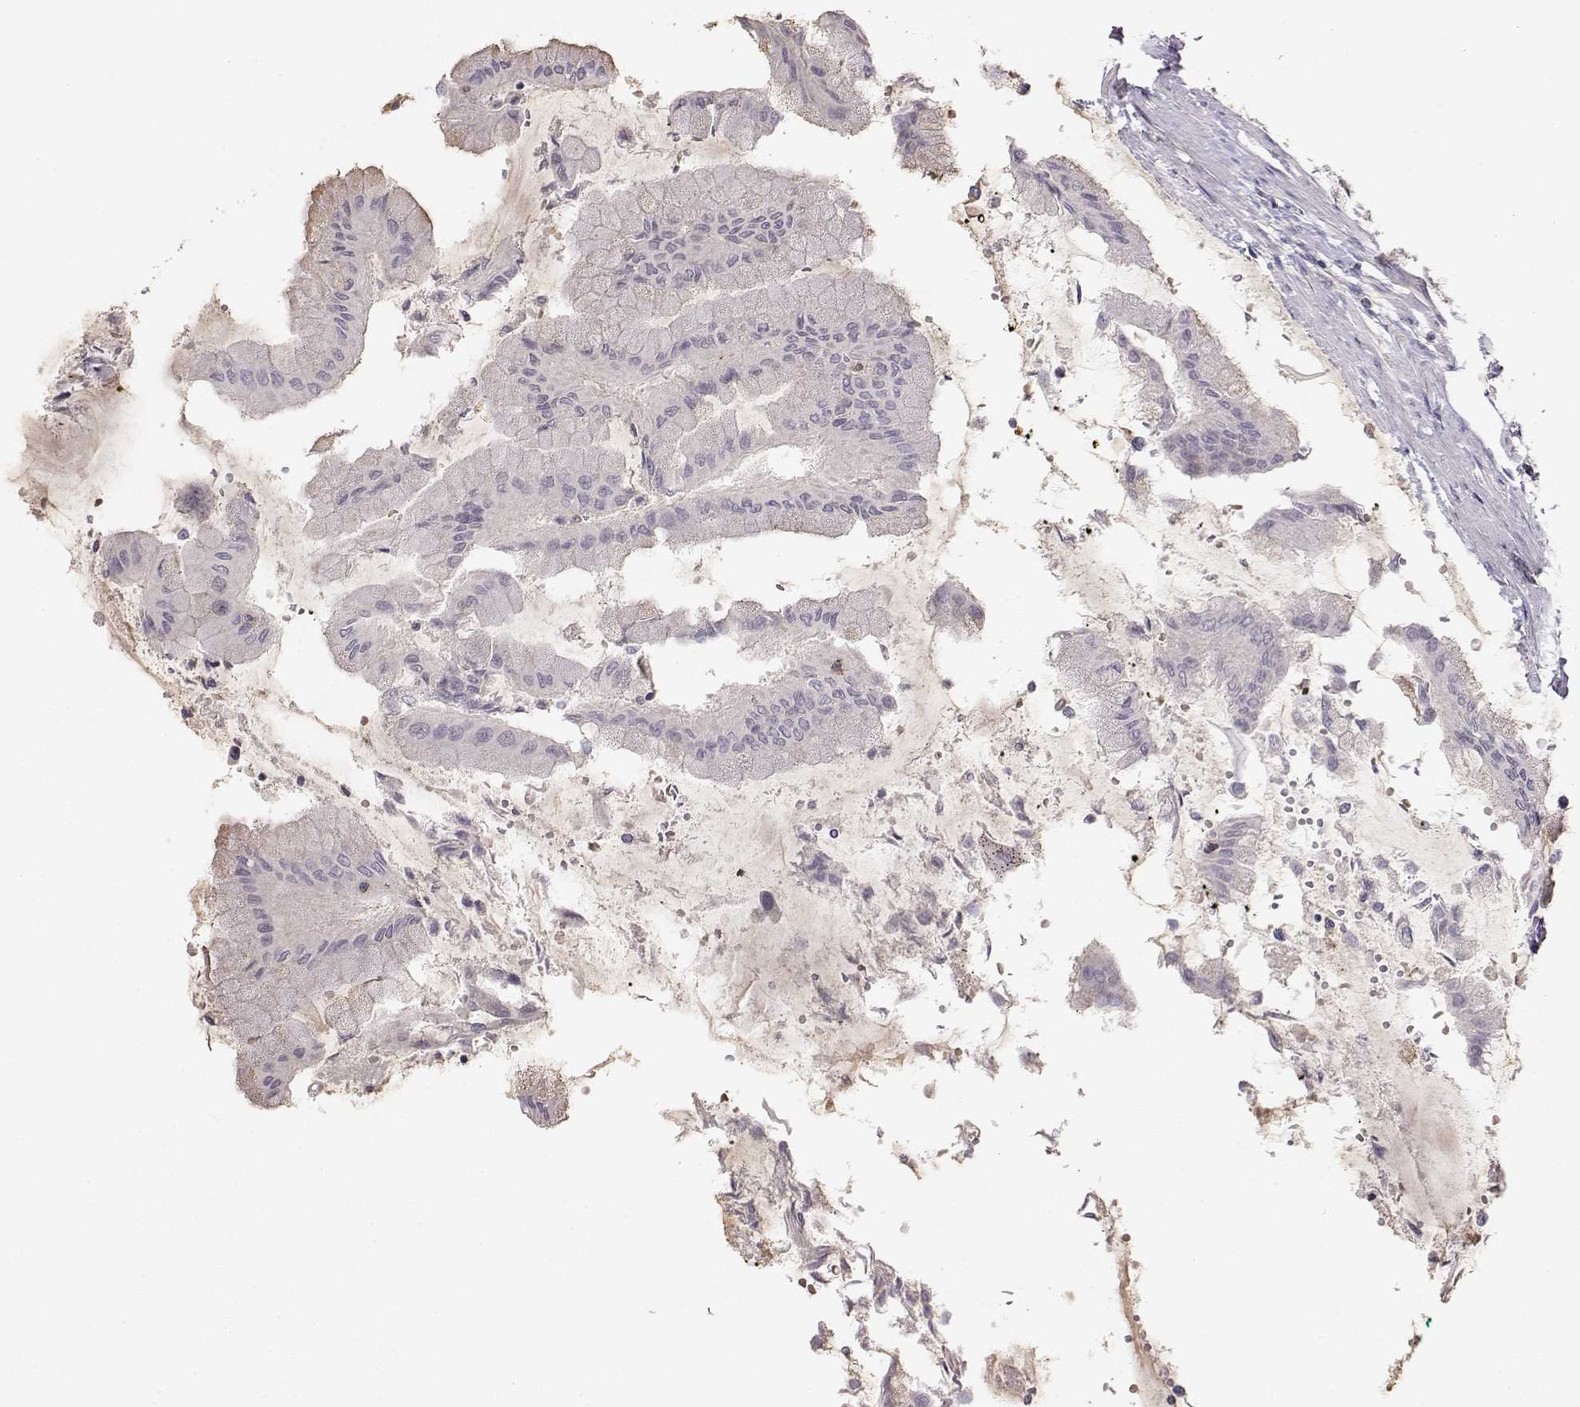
{"staining": {"intensity": "negative", "quantity": "none", "location": "none"}, "tissue": "stomach", "cell_type": "Glandular cells", "image_type": "normal", "snomed": [{"axis": "morphology", "description": "Normal tissue, NOS"}, {"axis": "topography", "description": "Stomach, upper"}], "caption": "DAB immunohistochemical staining of benign human stomach shows no significant positivity in glandular cells. (DAB (3,3'-diaminobenzidine) IHC, high magnification).", "gene": "IFITM1", "patient": {"sex": "male", "age": 60}}